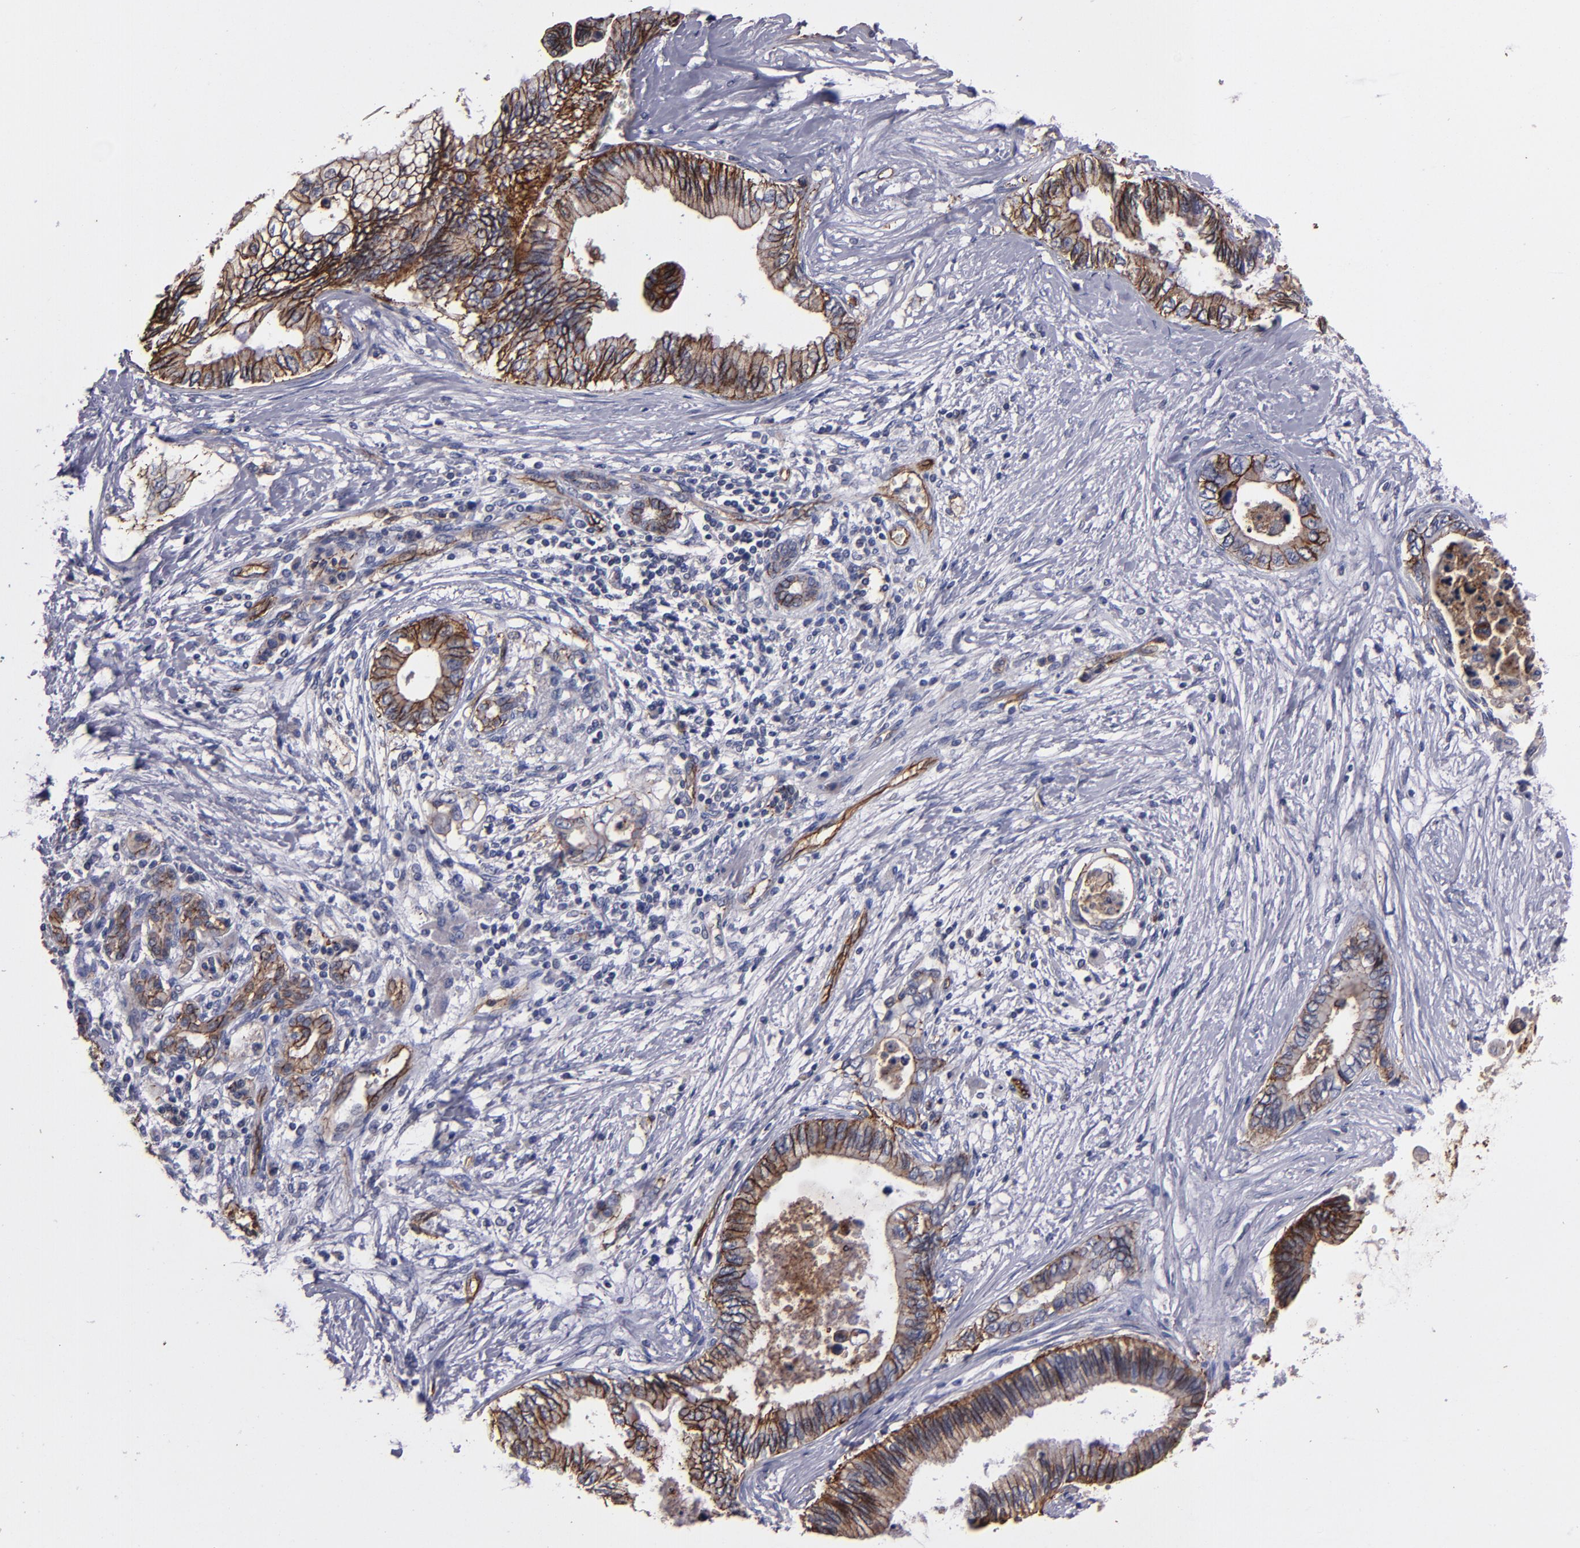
{"staining": {"intensity": "moderate", "quantity": ">75%", "location": "cytoplasmic/membranous"}, "tissue": "pancreatic cancer", "cell_type": "Tumor cells", "image_type": "cancer", "snomed": [{"axis": "morphology", "description": "Adenocarcinoma, NOS"}, {"axis": "topography", "description": "Pancreas"}], "caption": "Pancreatic adenocarcinoma stained with a protein marker exhibits moderate staining in tumor cells.", "gene": "CLDN5", "patient": {"sex": "female", "age": 66}}